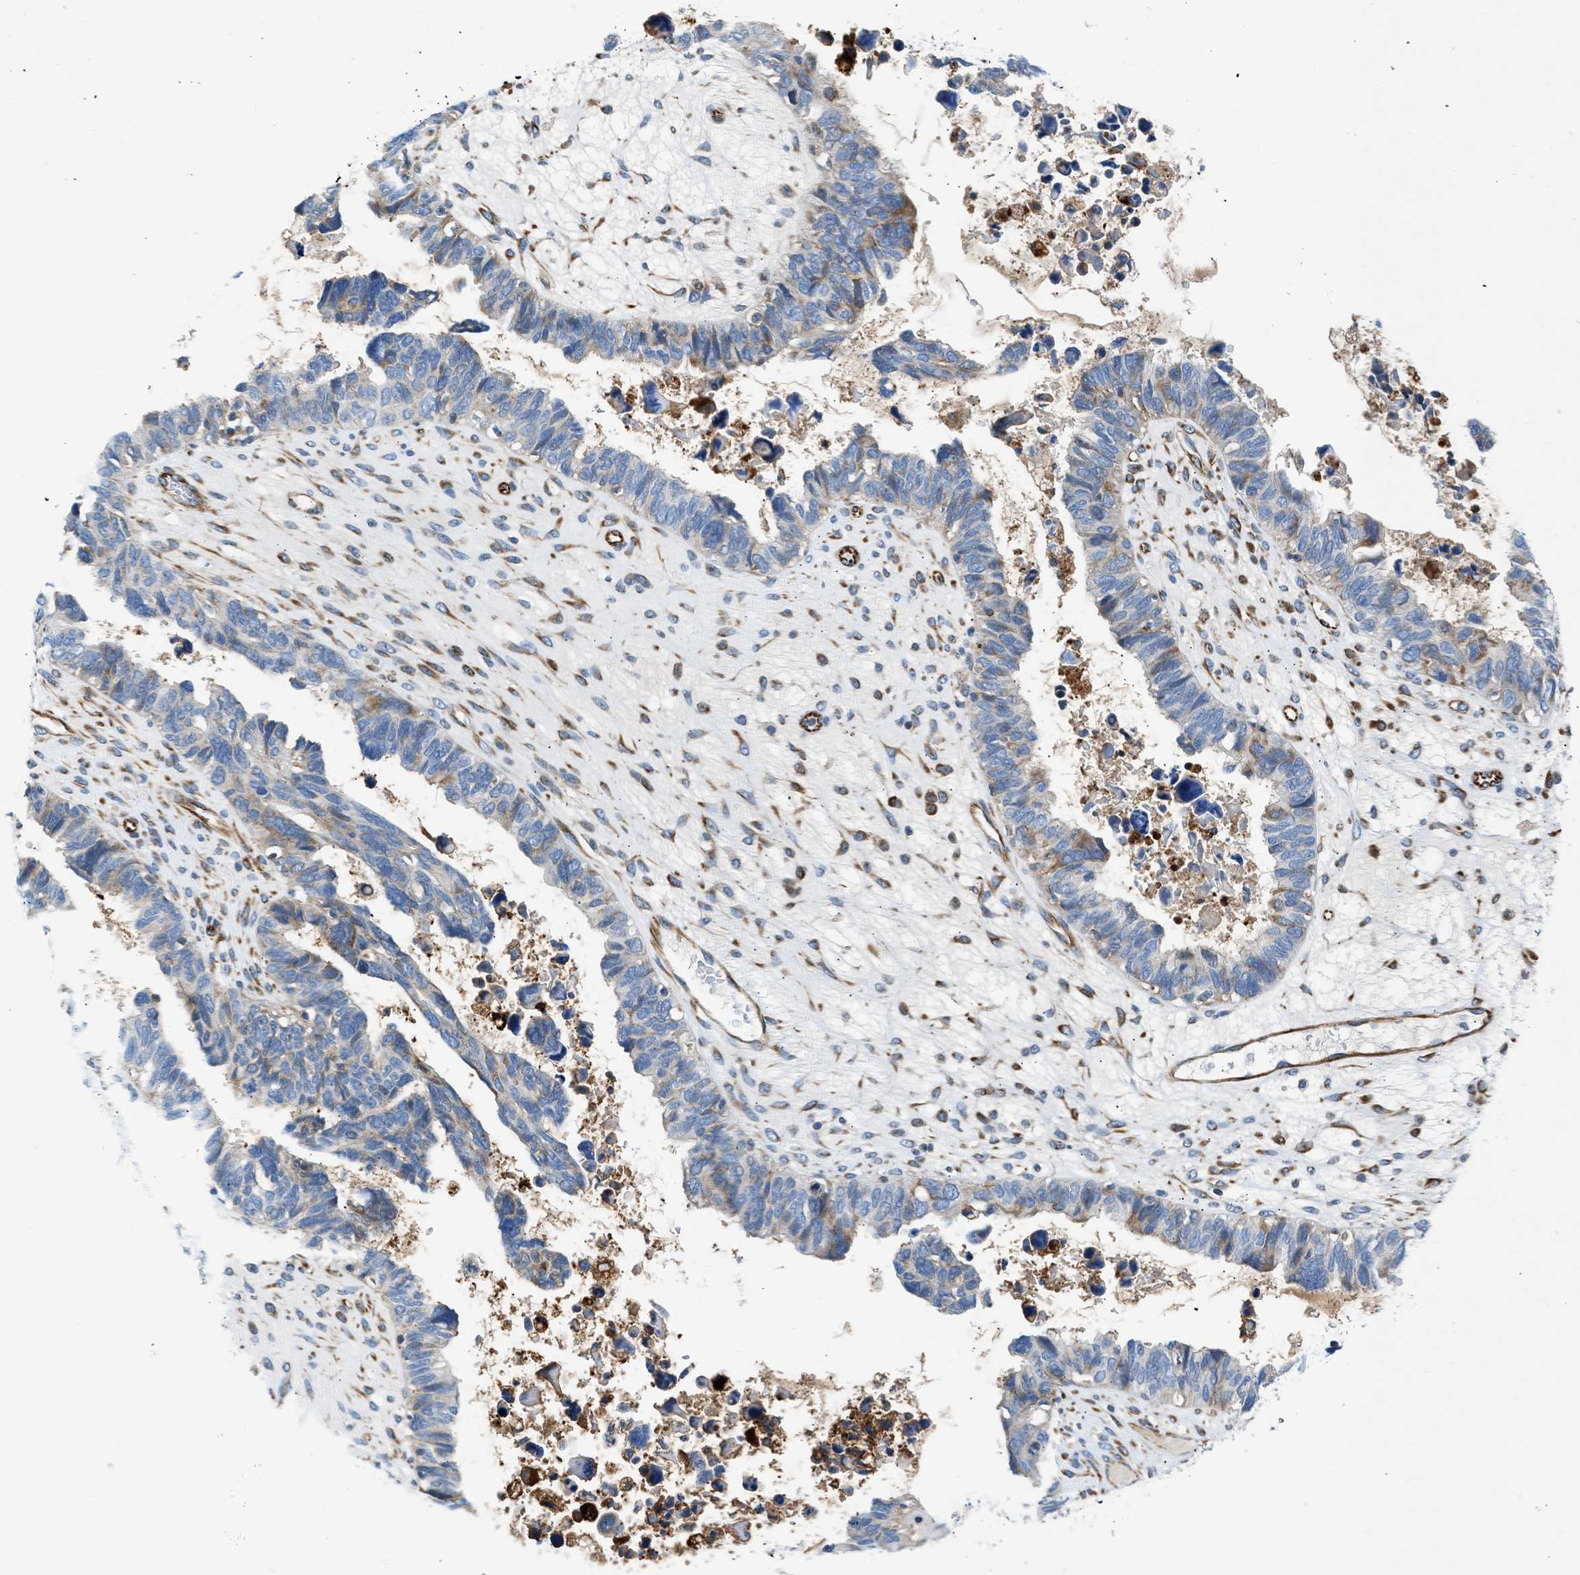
{"staining": {"intensity": "weak", "quantity": "25%-75%", "location": "cytoplasmic/membranous"}, "tissue": "ovarian cancer", "cell_type": "Tumor cells", "image_type": "cancer", "snomed": [{"axis": "morphology", "description": "Cystadenocarcinoma, serous, NOS"}, {"axis": "topography", "description": "Ovary"}], "caption": "Immunohistochemistry (IHC) micrograph of ovarian serous cystadenocarcinoma stained for a protein (brown), which shows low levels of weak cytoplasmic/membranous expression in about 25%-75% of tumor cells.", "gene": "ULK4", "patient": {"sex": "female", "age": 79}}